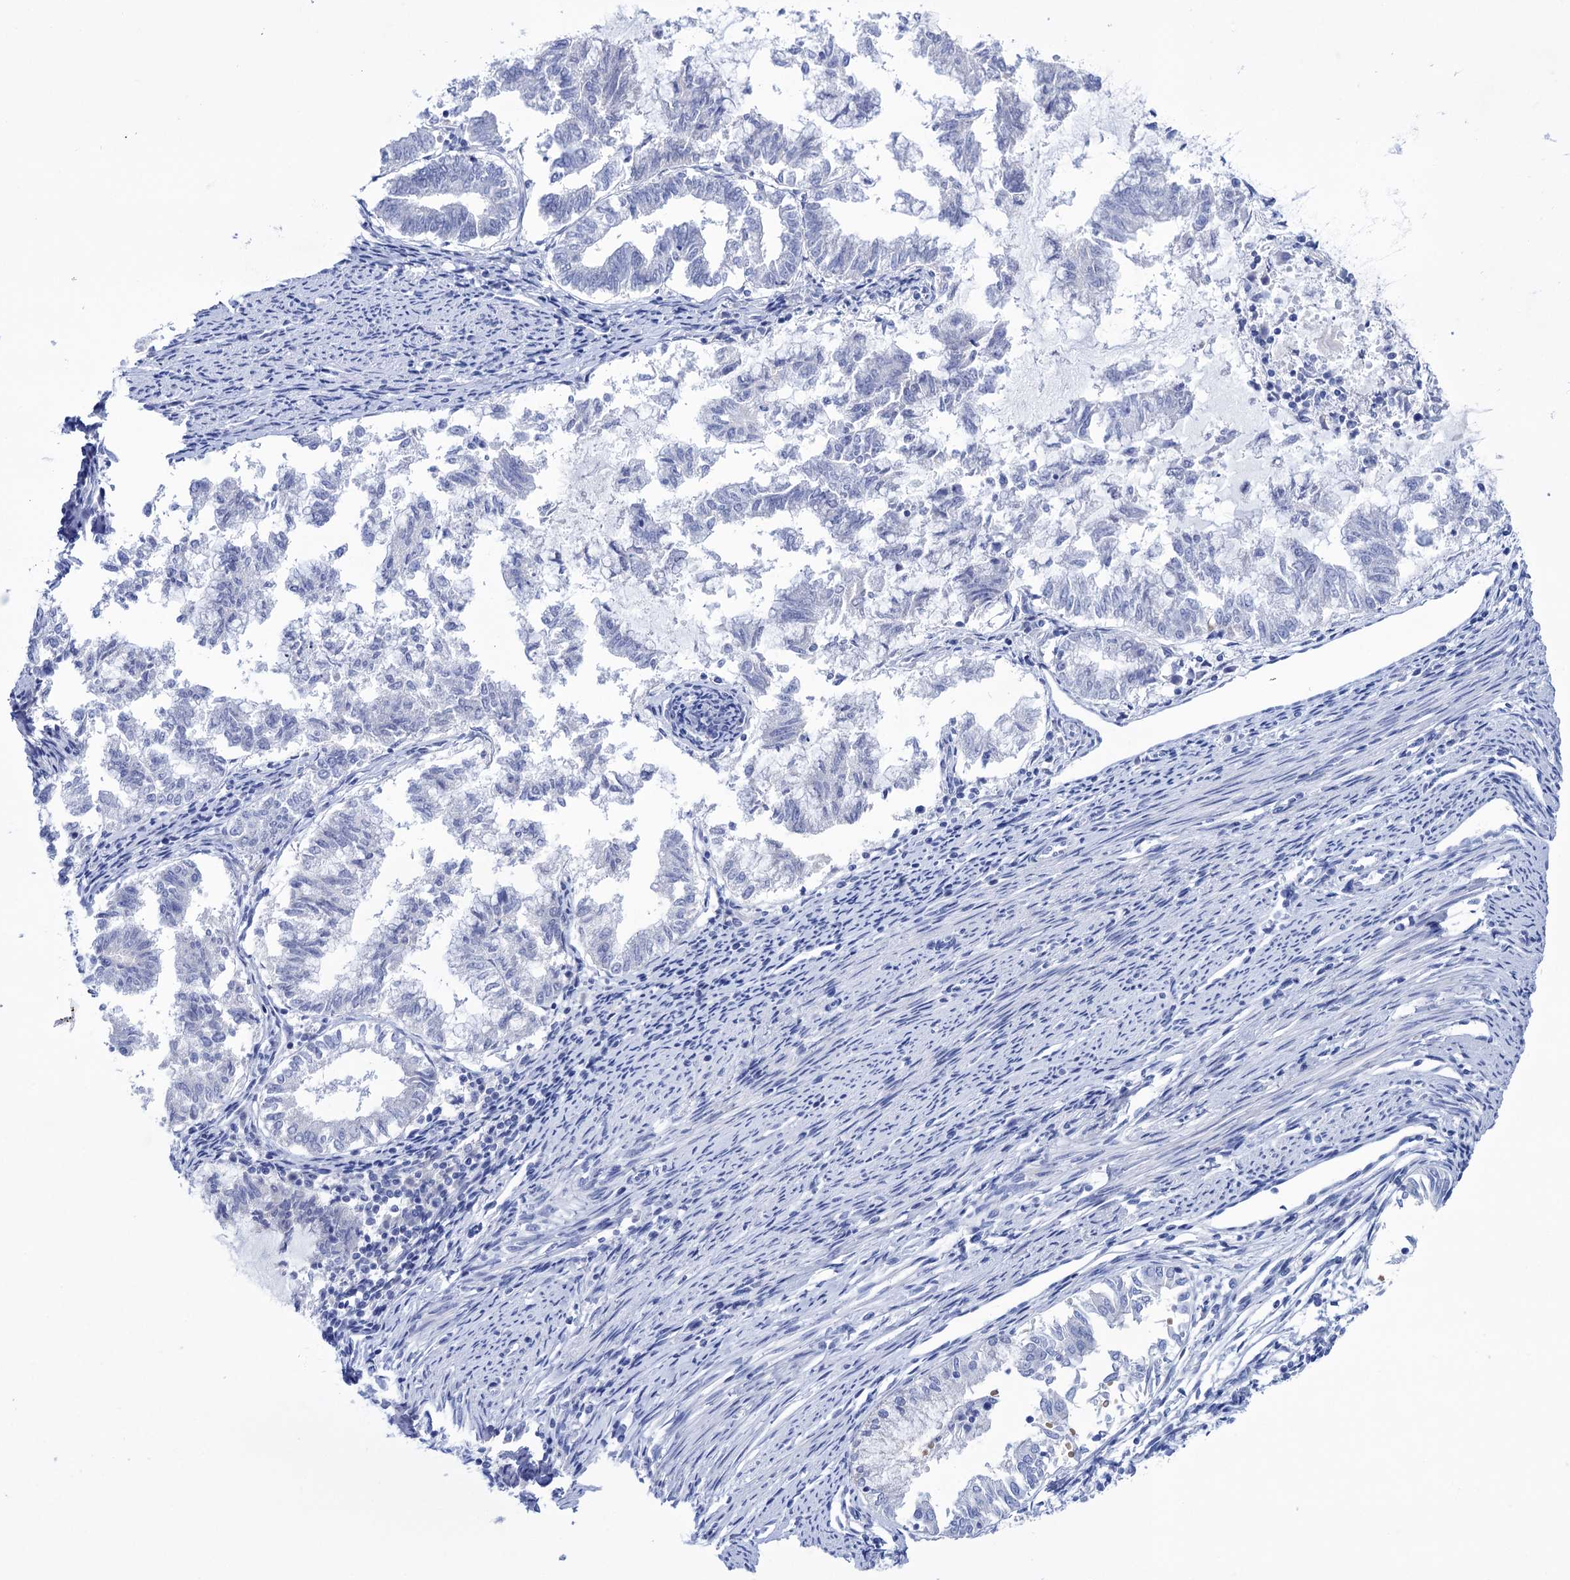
{"staining": {"intensity": "negative", "quantity": "none", "location": "none"}, "tissue": "endometrial cancer", "cell_type": "Tumor cells", "image_type": "cancer", "snomed": [{"axis": "morphology", "description": "Adenocarcinoma, NOS"}, {"axis": "topography", "description": "Endometrium"}], "caption": "DAB immunohistochemical staining of endometrial cancer (adenocarcinoma) displays no significant positivity in tumor cells.", "gene": "YARS2", "patient": {"sex": "female", "age": 79}}